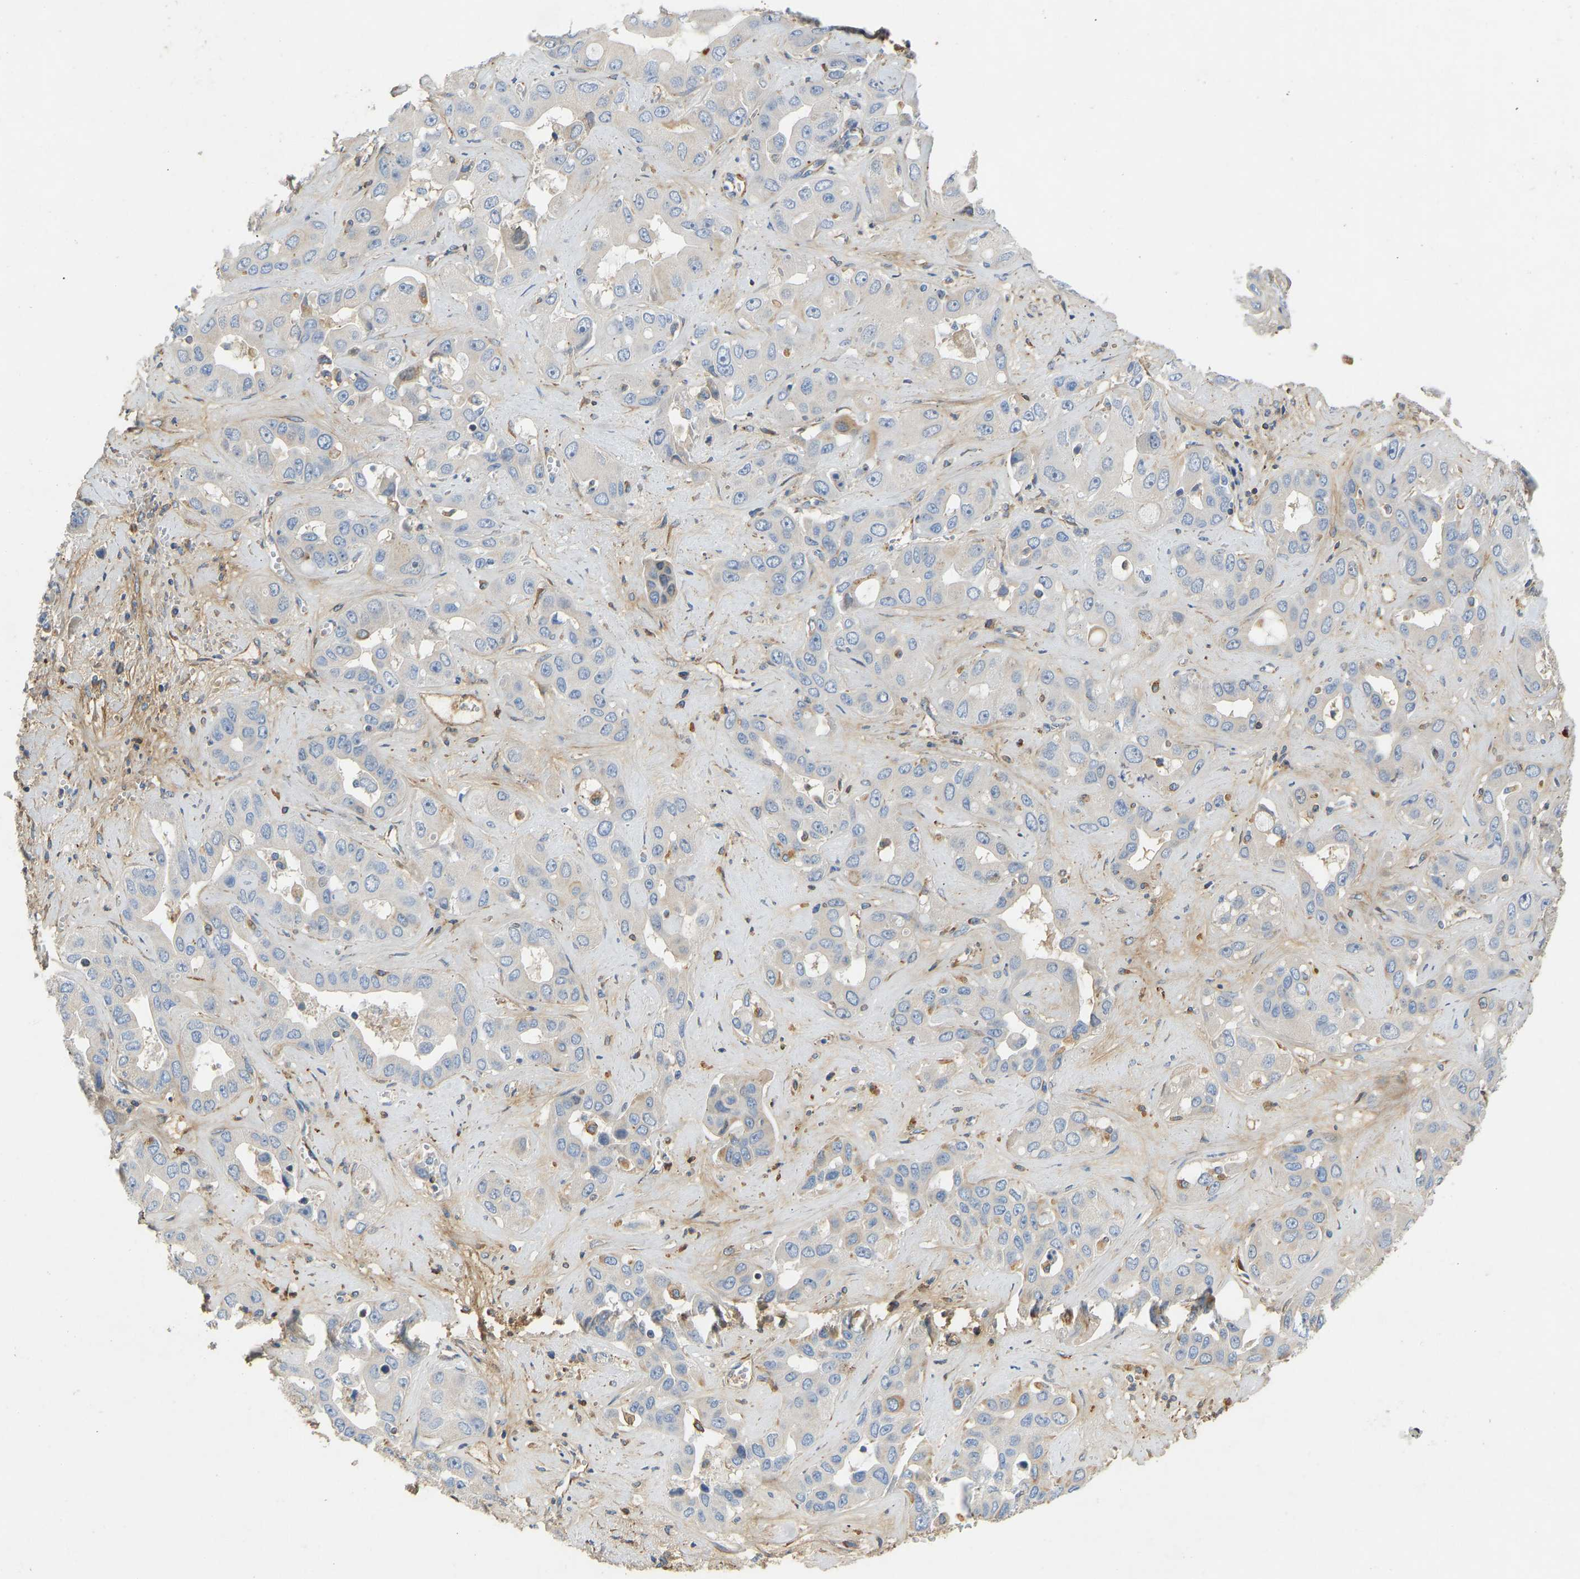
{"staining": {"intensity": "negative", "quantity": "none", "location": "none"}, "tissue": "liver cancer", "cell_type": "Tumor cells", "image_type": "cancer", "snomed": [{"axis": "morphology", "description": "Cholangiocarcinoma"}, {"axis": "topography", "description": "Liver"}], "caption": "Human liver cholangiocarcinoma stained for a protein using IHC reveals no expression in tumor cells.", "gene": "TECTA", "patient": {"sex": "female", "age": 52}}